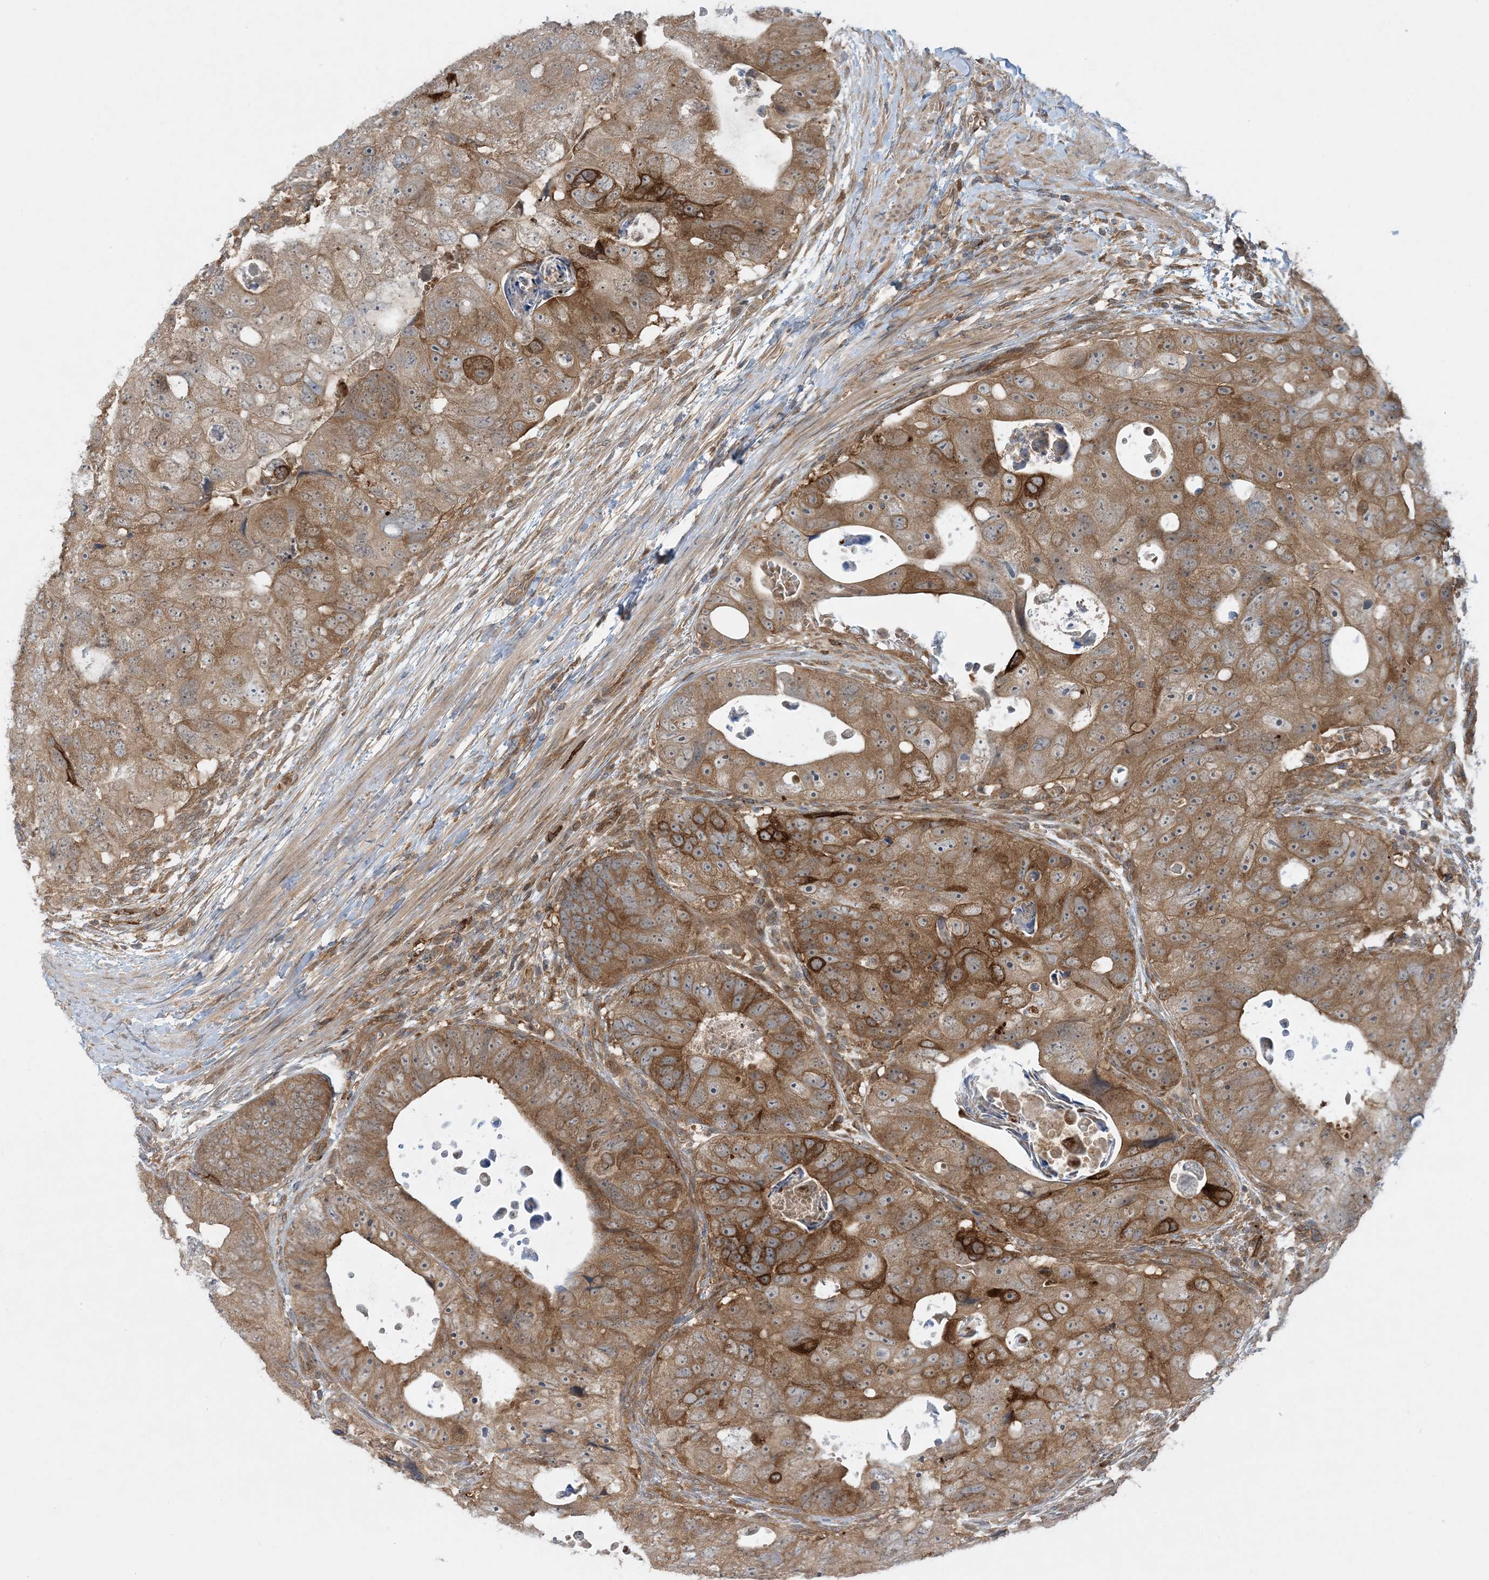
{"staining": {"intensity": "moderate", "quantity": ">75%", "location": "cytoplasmic/membranous"}, "tissue": "colorectal cancer", "cell_type": "Tumor cells", "image_type": "cancer", "snomed": [{"axis": "morphology", "description": "Adenocarcinoma, NOS"}, {"axis": "topography", "description": "Rectum"}], "caption": "DAB immunohistochemical staining of human adenocarcinoma (colorectal) displays moderate cytoplasmic/membranous protein staining in approximately >75% of tumor cells.", "gene": "STAM2", "patient": {"sex": "male", "age": 59}}